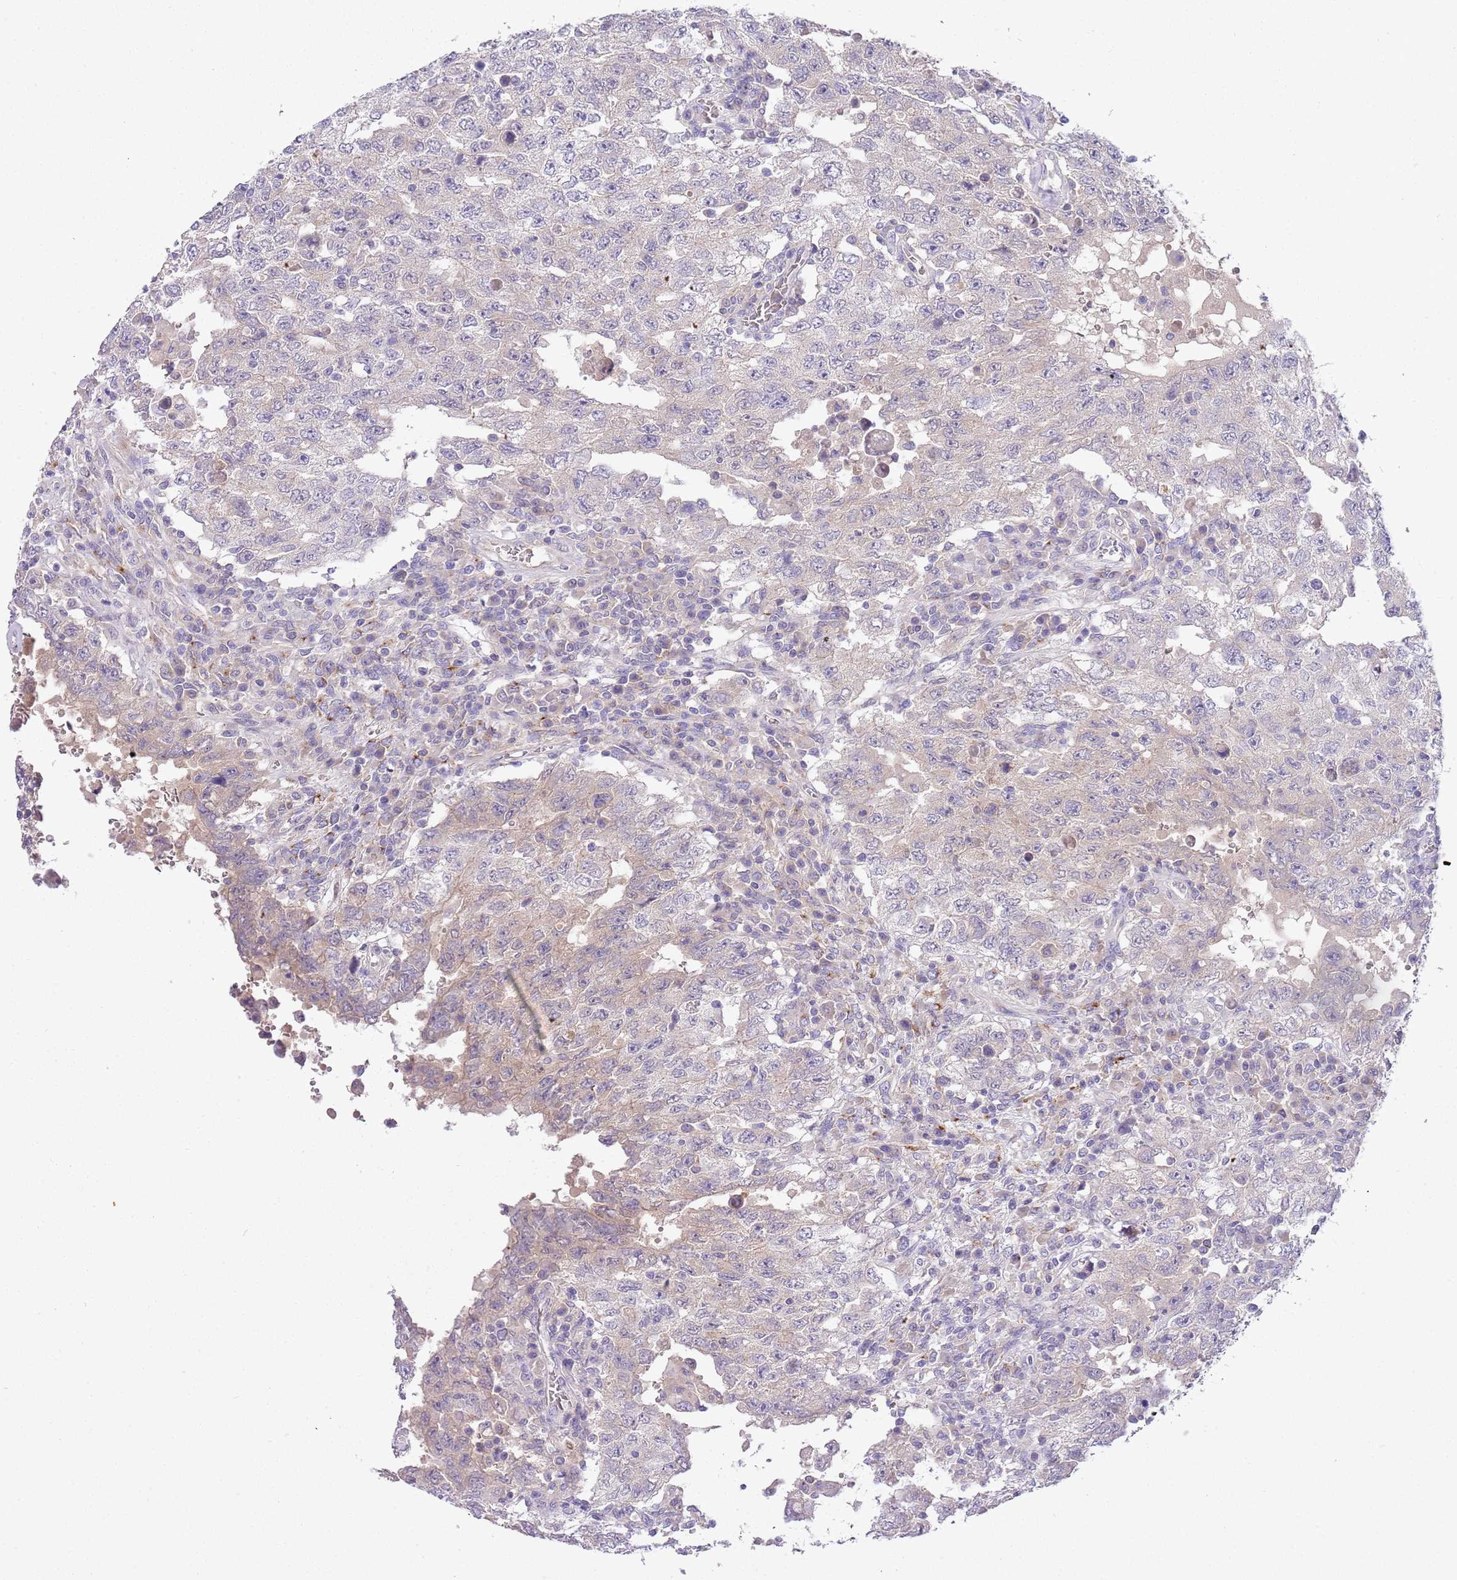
{"staining": {"intensity": "weak", "quantity": "<25%", "location": "cytoplasmic/membranous"}, "tissue": "testis cancer", "cell_type": "Tumor cells", "image_type": "cancer", "snomed": [{"axis": "morphology", "description": "Carcinoma, Embryonal, NOS"}, {"axis": "topography", "description": "Testis"}], "caption": "Micrograph shows no protein staining in tumor cells of testis cancer tissue. Brightfield microscopy of immunohistochemistry (IHC) stained with DAB (brown) and hematoxylin (blue), captured at high magnification.", "gene": "CFAP73", "patient": {"sex": "male", "age": 26}}